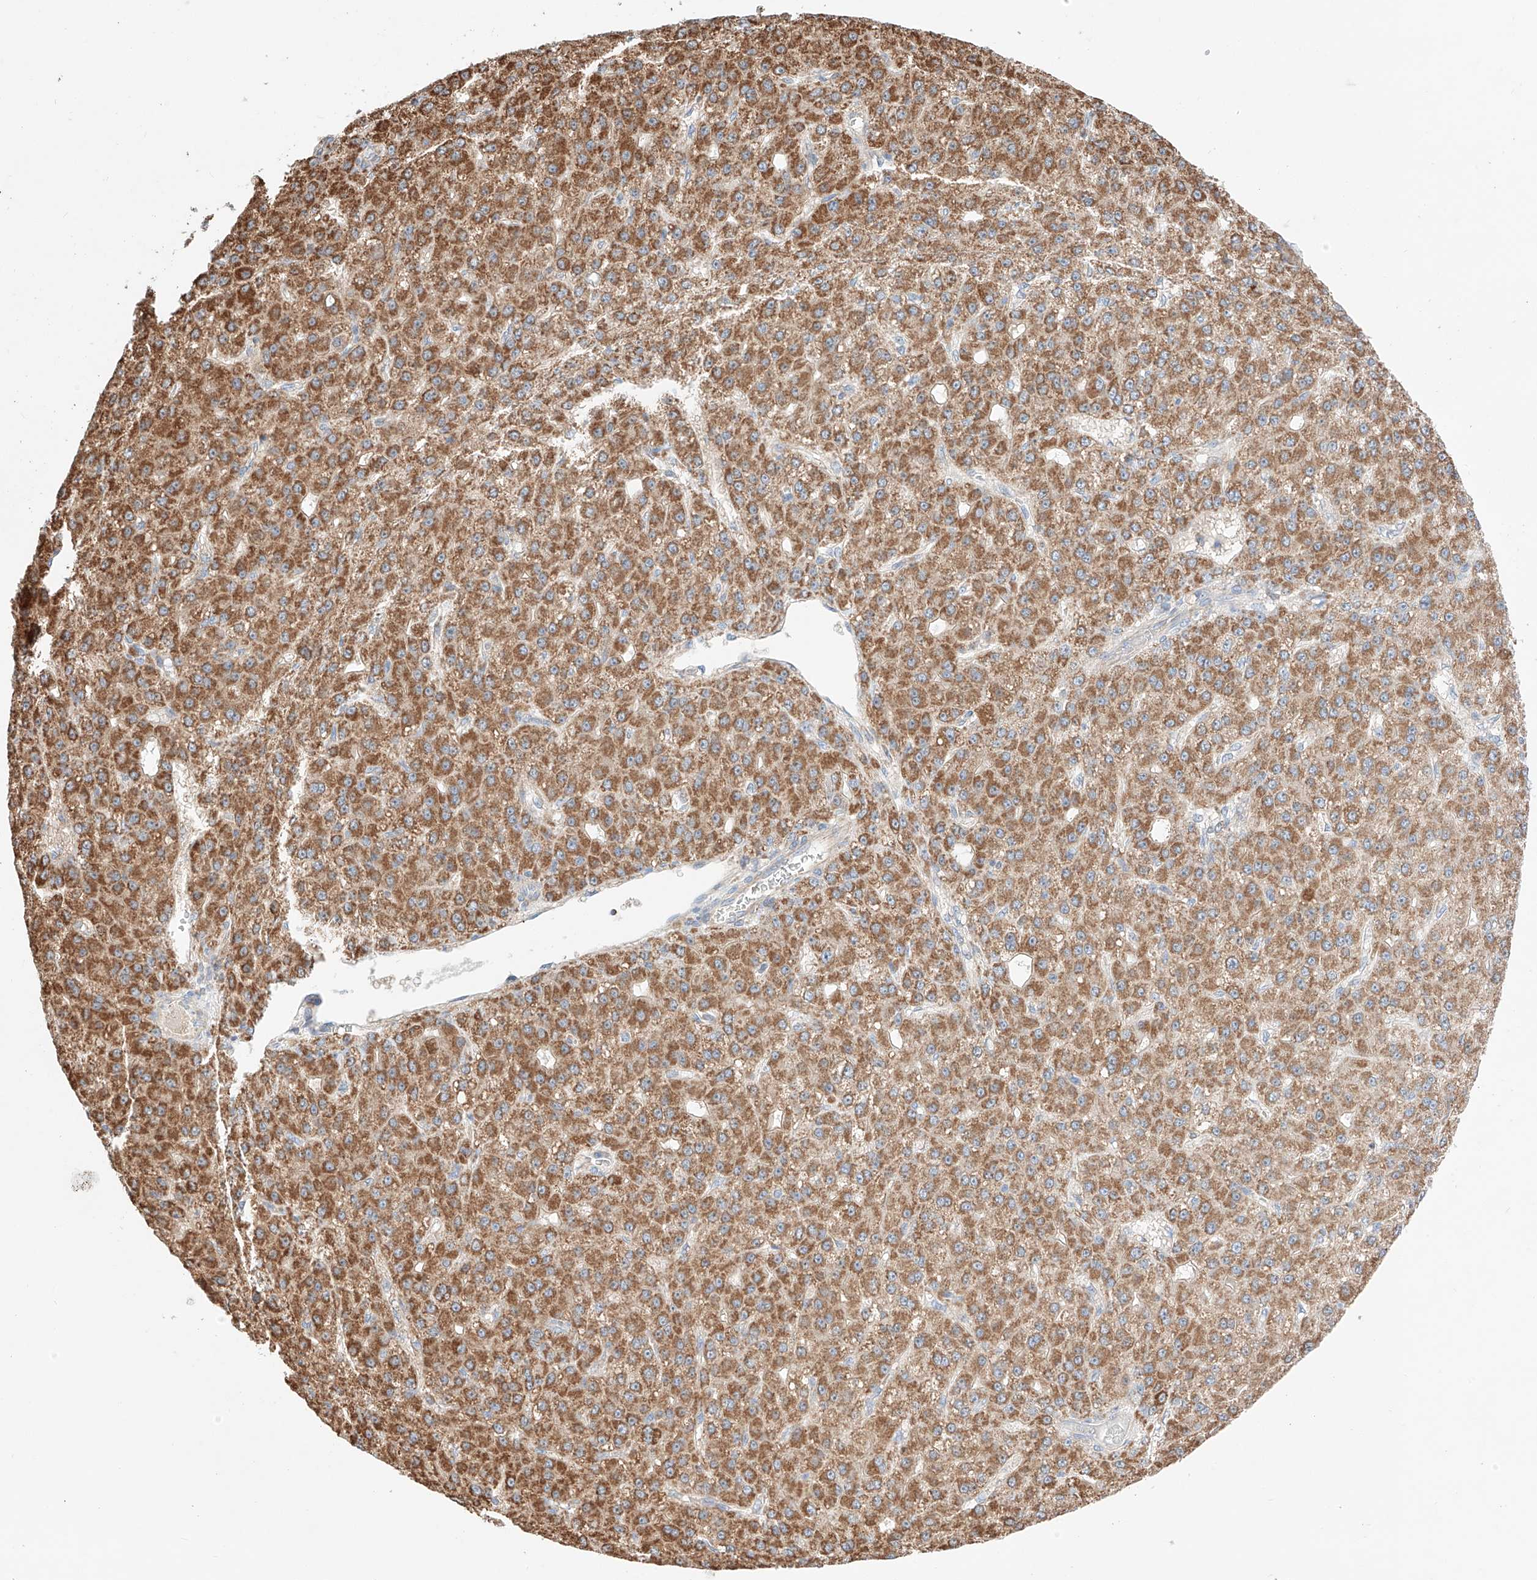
{"staining": {"intensity": "moderate", "quantity": ">75%", "location": "cytoplasmic/membranous"}, "tissue": "liver cancer", "cell_type": "Tumor cells", "image_type": "cancer", "snomed": [{"axis": "morphology", "description": "Carcinoma, Hepatocellular, NOS"}, {"axis": "topography", "description": "Liver"}], "caption": "Human liver cancer stained with a protein marker shows moderate staining in tumor cells.", "gene": "KTI12", "patient": {"sex": "male", "age": 67}}